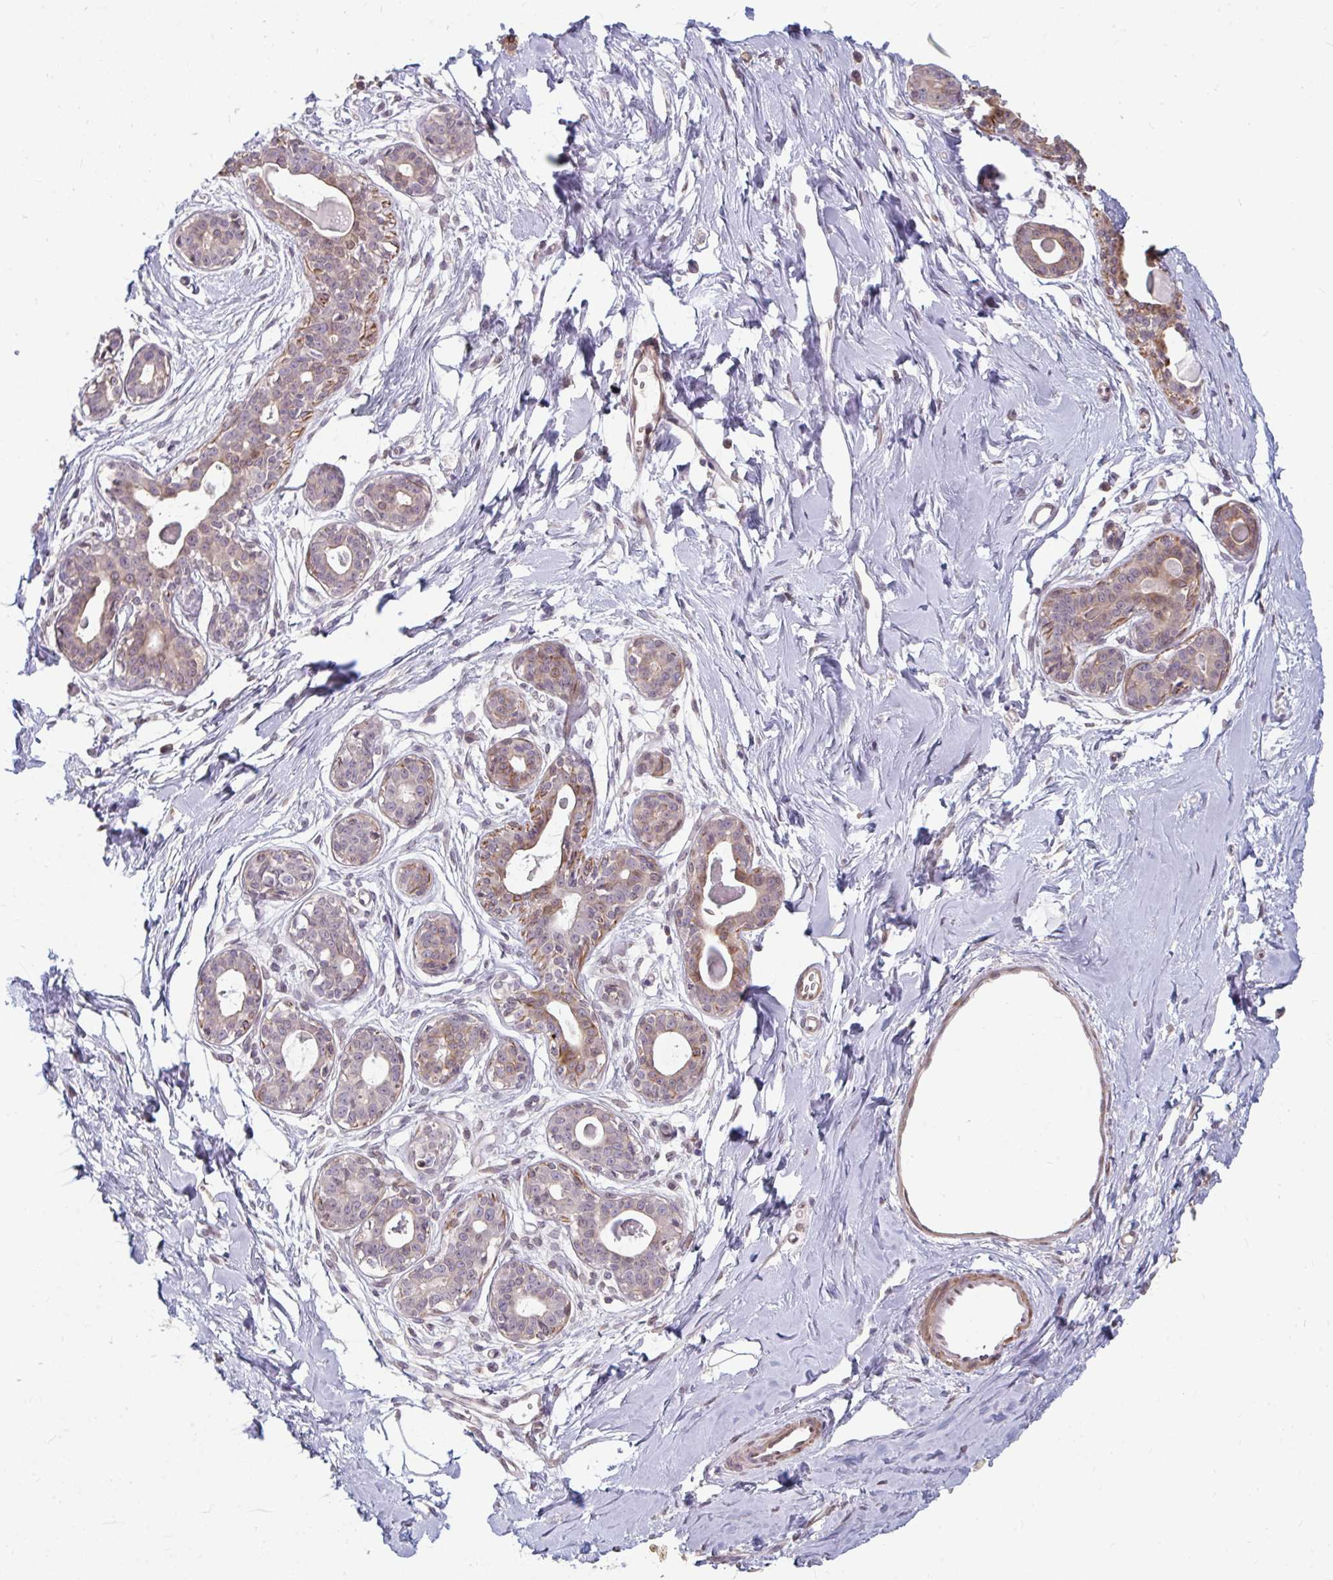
{"staining": {"intensity": "negative", "quantity": "none", "location": "none"}, "tissue": "breast", "cell_type": "Adipocytes", "image_type": "normal", "snomed": [{"axis": "morphology", "description": "Normal tissue, NOS"}, {"axis": "topography", "description": "Breast"}], "caption": "IHC photomicrograph of unremarkable breast stained for a protein (brown), which shows no positivity in adipocytes.", "gene": "GPC5", "patient": {"sex": "female", "age": 45}}